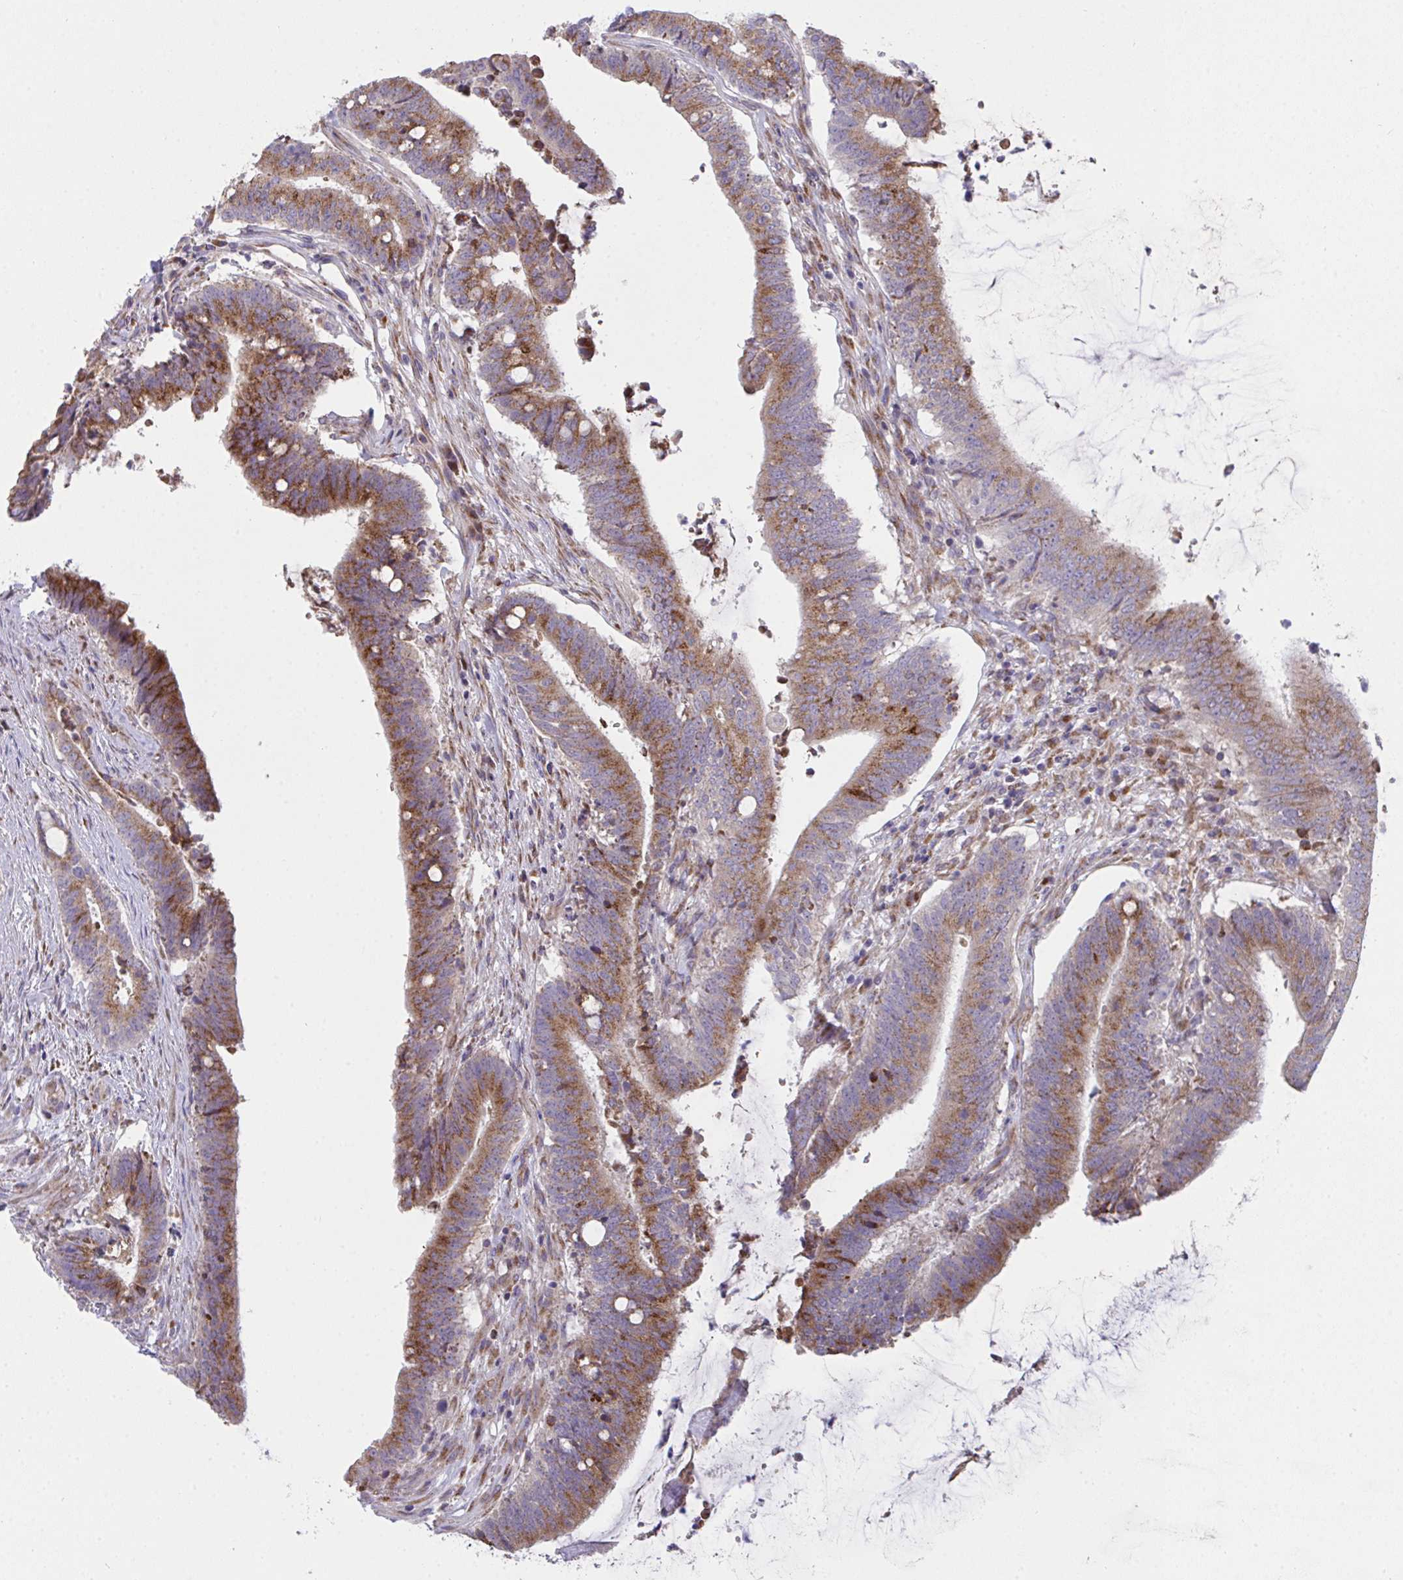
{"staining": {"intensity": "moderate", "quantity": ">75%", "location": "cytoplasmic/membranous"}, "tissue": "colorectal cancer", "cell_type": "Tumor cells", "image_type": "cancer", "snomed": [{"axis": "morphology", "description": "Adenocarcinoma, NOS"}, {"axis": "topography", "description": "Colon"}], "caption": "High-magnification brightfield microscopy of adenocarcinoma (colorectal) stained with DAB (brown) and counterstained with hematoxylin (blue). tumor cells exhibit moderate cytoplasmic/membranous expression is seen in about>75% of cells. Using DAB (3,3'-diaminobenzidine) (brown) and hematoxylin (blue) stains, captured at high magnification using brightfield microscopy.", "gene": "MIA3", "patient": {"sex": "female", "age": 43}}